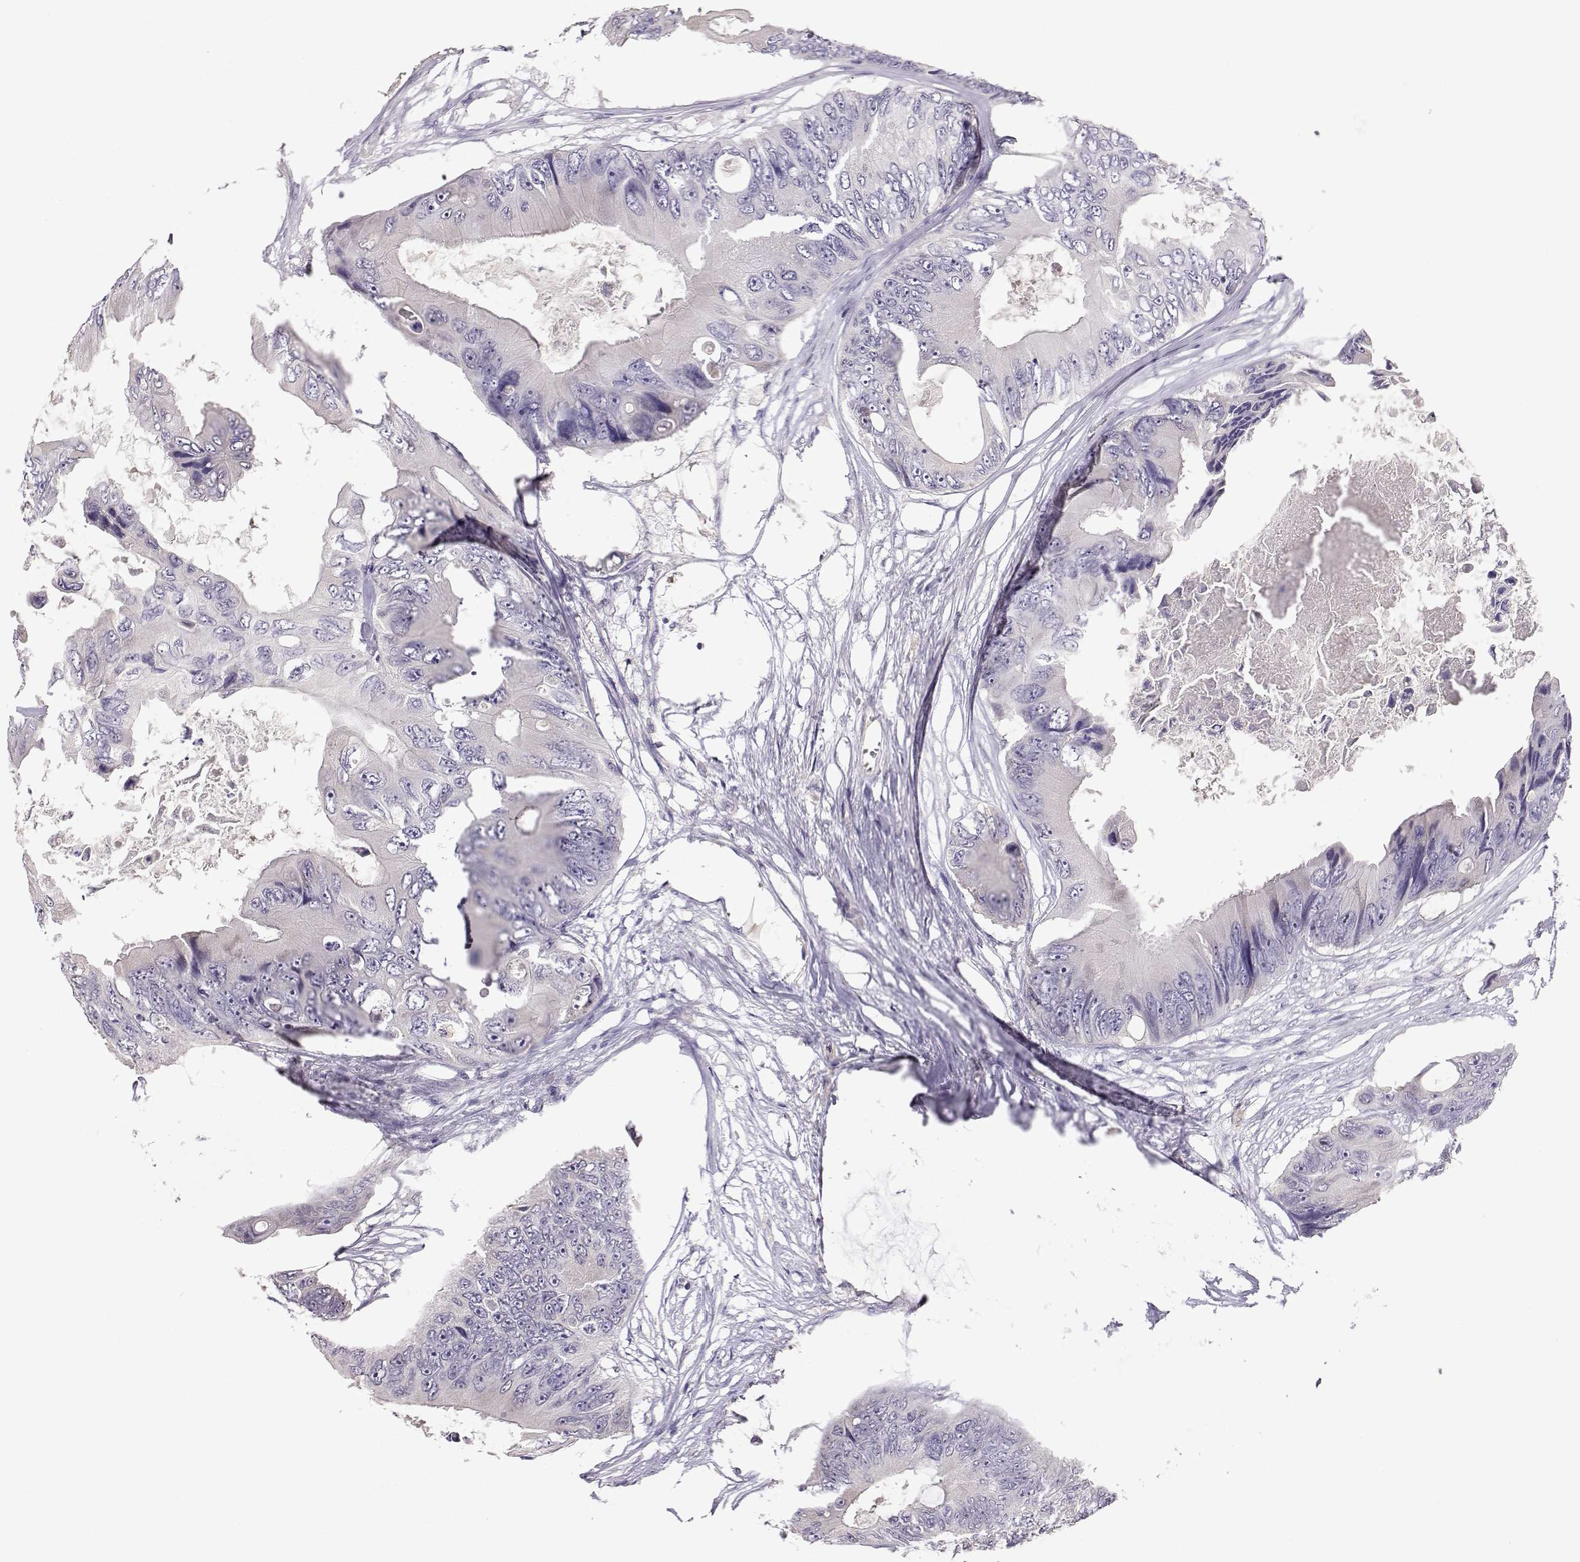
{"staining": {"intensity": "negative", "quantity": "none", "location": "none"}, "tissue": "colorectal cancer", "cell_type": "Tumor cells", "image_type": "cancer", "snomed": [{"axis": "morphology", "description": "Adenocarcinoma, NOS"}, {"axis": "topography", "description": "Rectum"}], "caption": "Adenocarcinoma (colorectal) was stained to show a protein in brown. There is no significant staining in tumor cells.", "gene": "TACR1", "patient": {"sex": "male", "age": 63}}